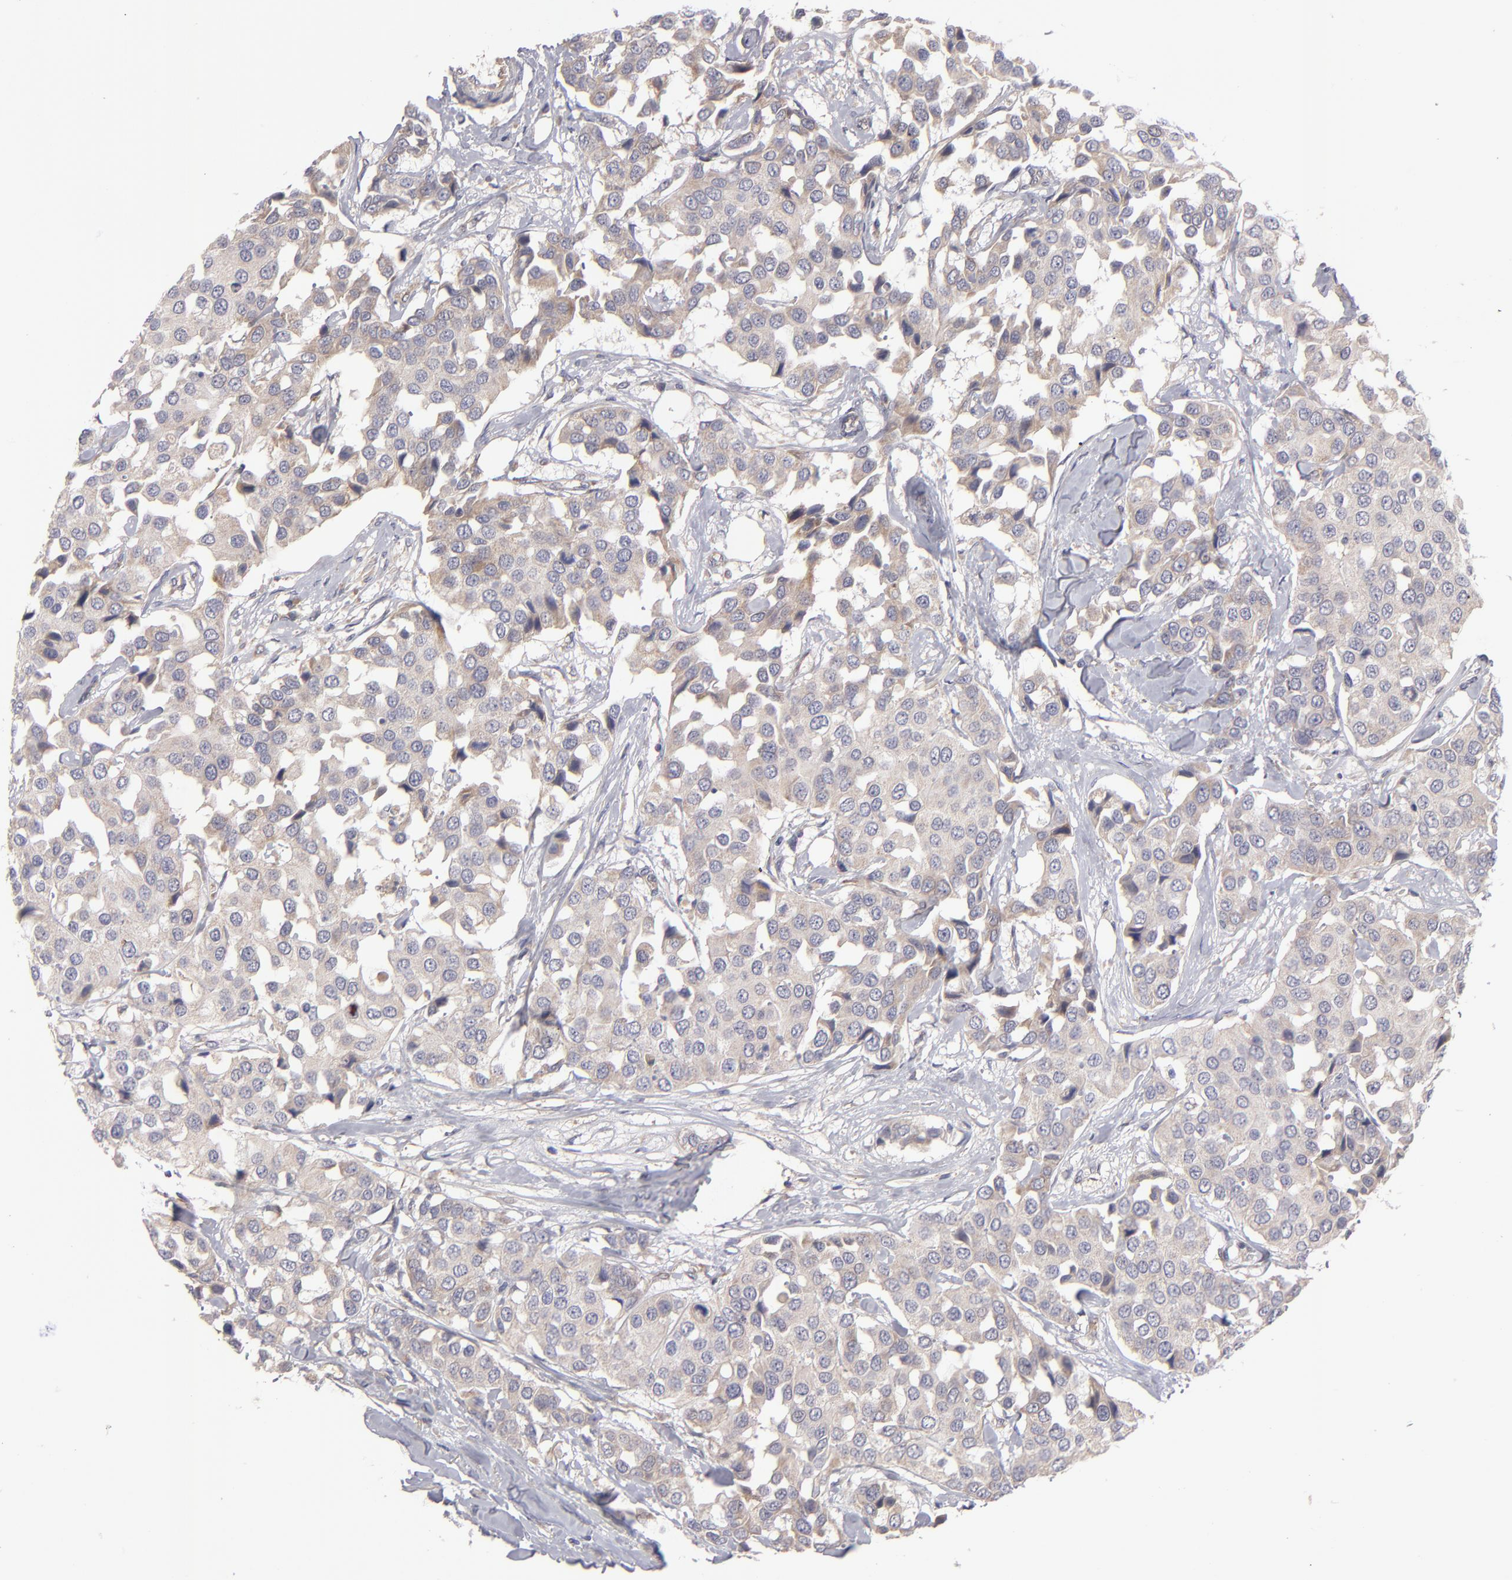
{"staining": {"intensity": "weak", "quantity": ">75%", "location": "cytoplasmic/membranous"}, "tissue": "breast cancer", "cell_type": "Tumor cells", "image_type": "cancer", "snomed": [{"axis": "morphology", "description": "Duct carcinoma"}, {"axis": "topography", "description": "Breast"}], "caption": "The image displays staining of invasive ductal carcinoma (breast), revealing weak cytoplasmic/membranous protein positivity (brown color) within tumor cells.", "gene": "HCCS", "patient": {"sex": "female", "age": 80}}